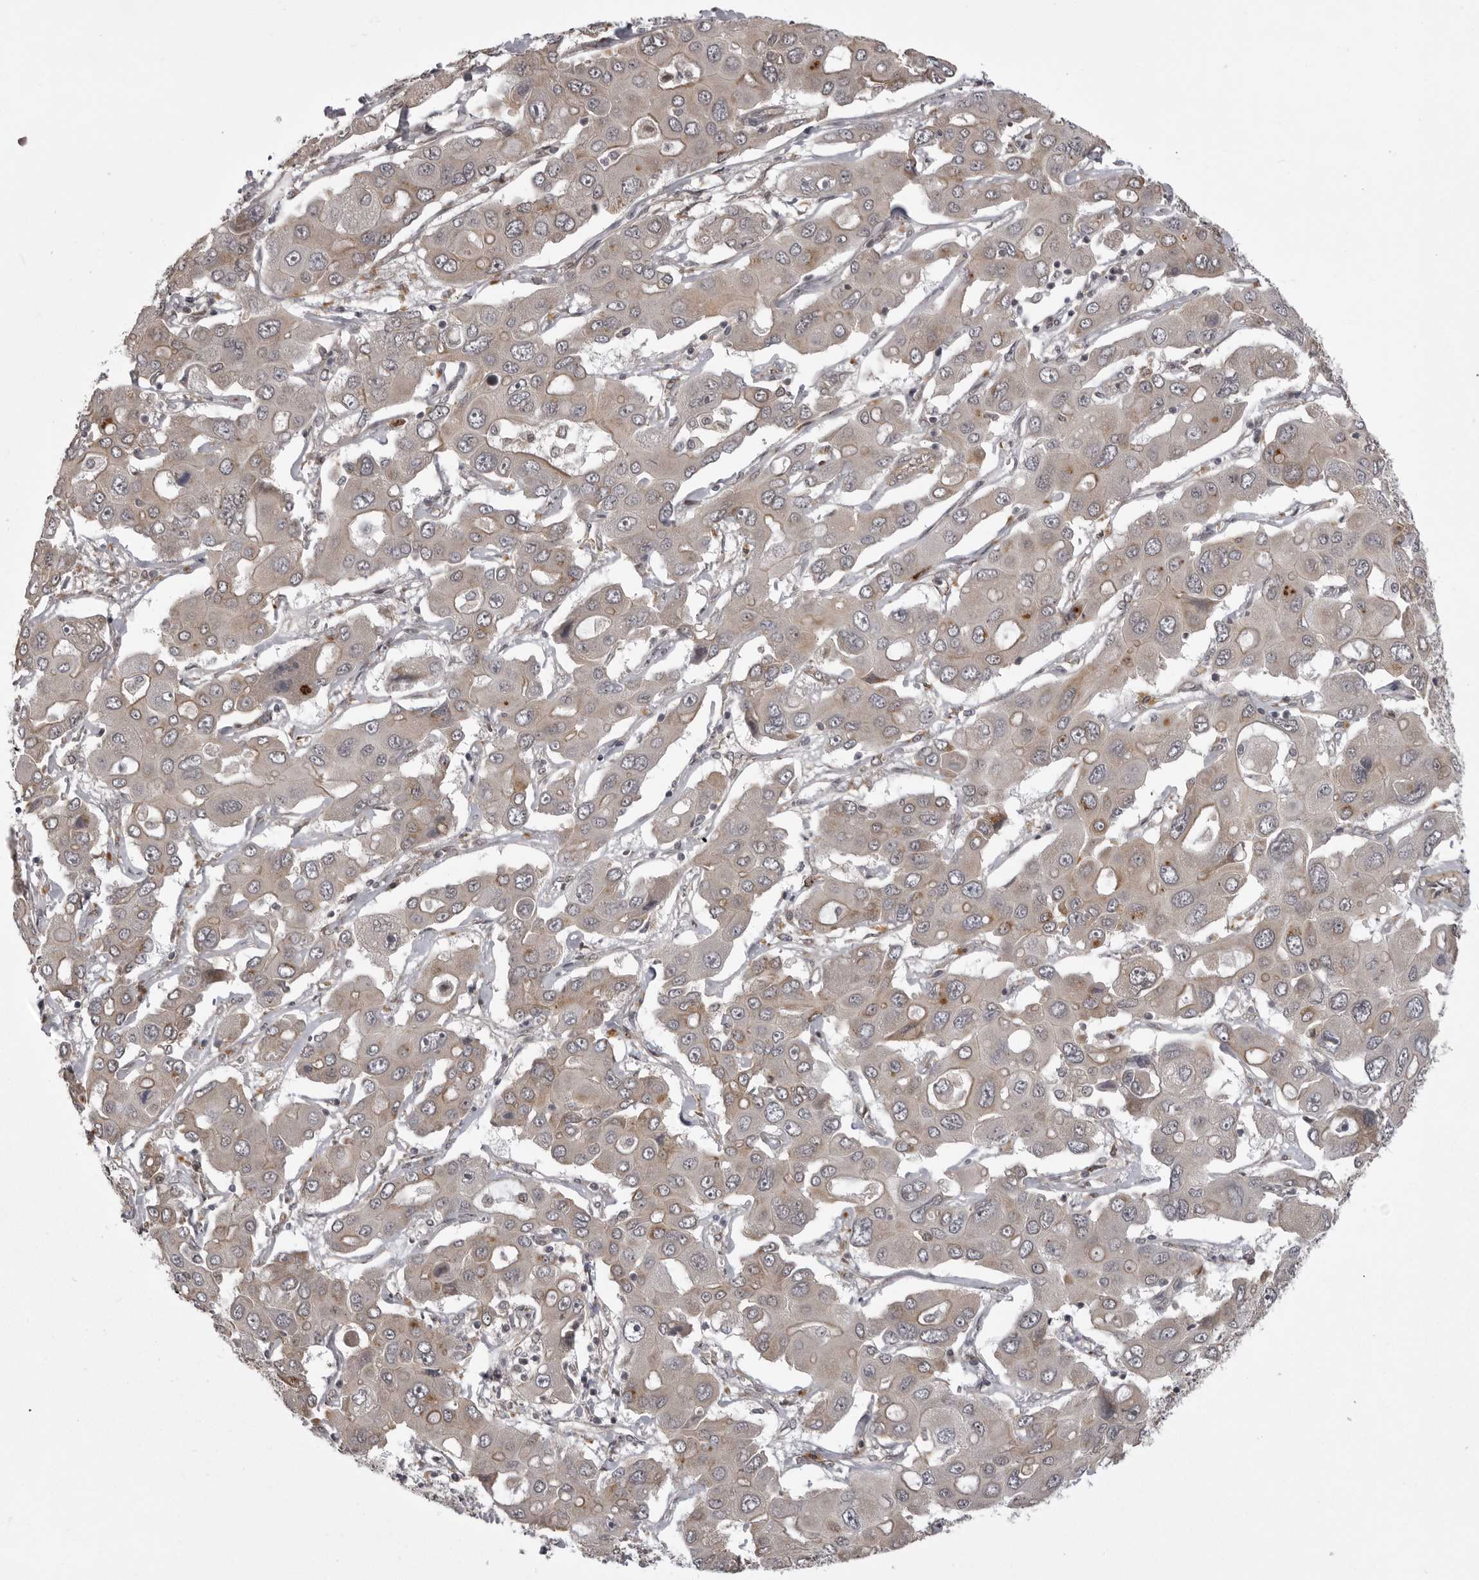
{"staining": {"intensity": "weak", "quantity": "25%-75%", "location": "cytoplasmic/membranous"}, "tissue": "liver cancer", "cell_type": "Tumor cells", "image_type": "cancer", "snomed": [{"axis": "morphology", "description": "Cholangiocarcinoma"}, {"axis": "topography", "description": "Liver"}], "caption": "Immunohistochemistry (DAB) staining of human liver cholangiocarcinoma exhibits weak cytoplasmic/membranous protein positivity in about 25%-75% of tumor cells.", "gene": "SNX16", "patient": {"sex": "male", "age": 67}}